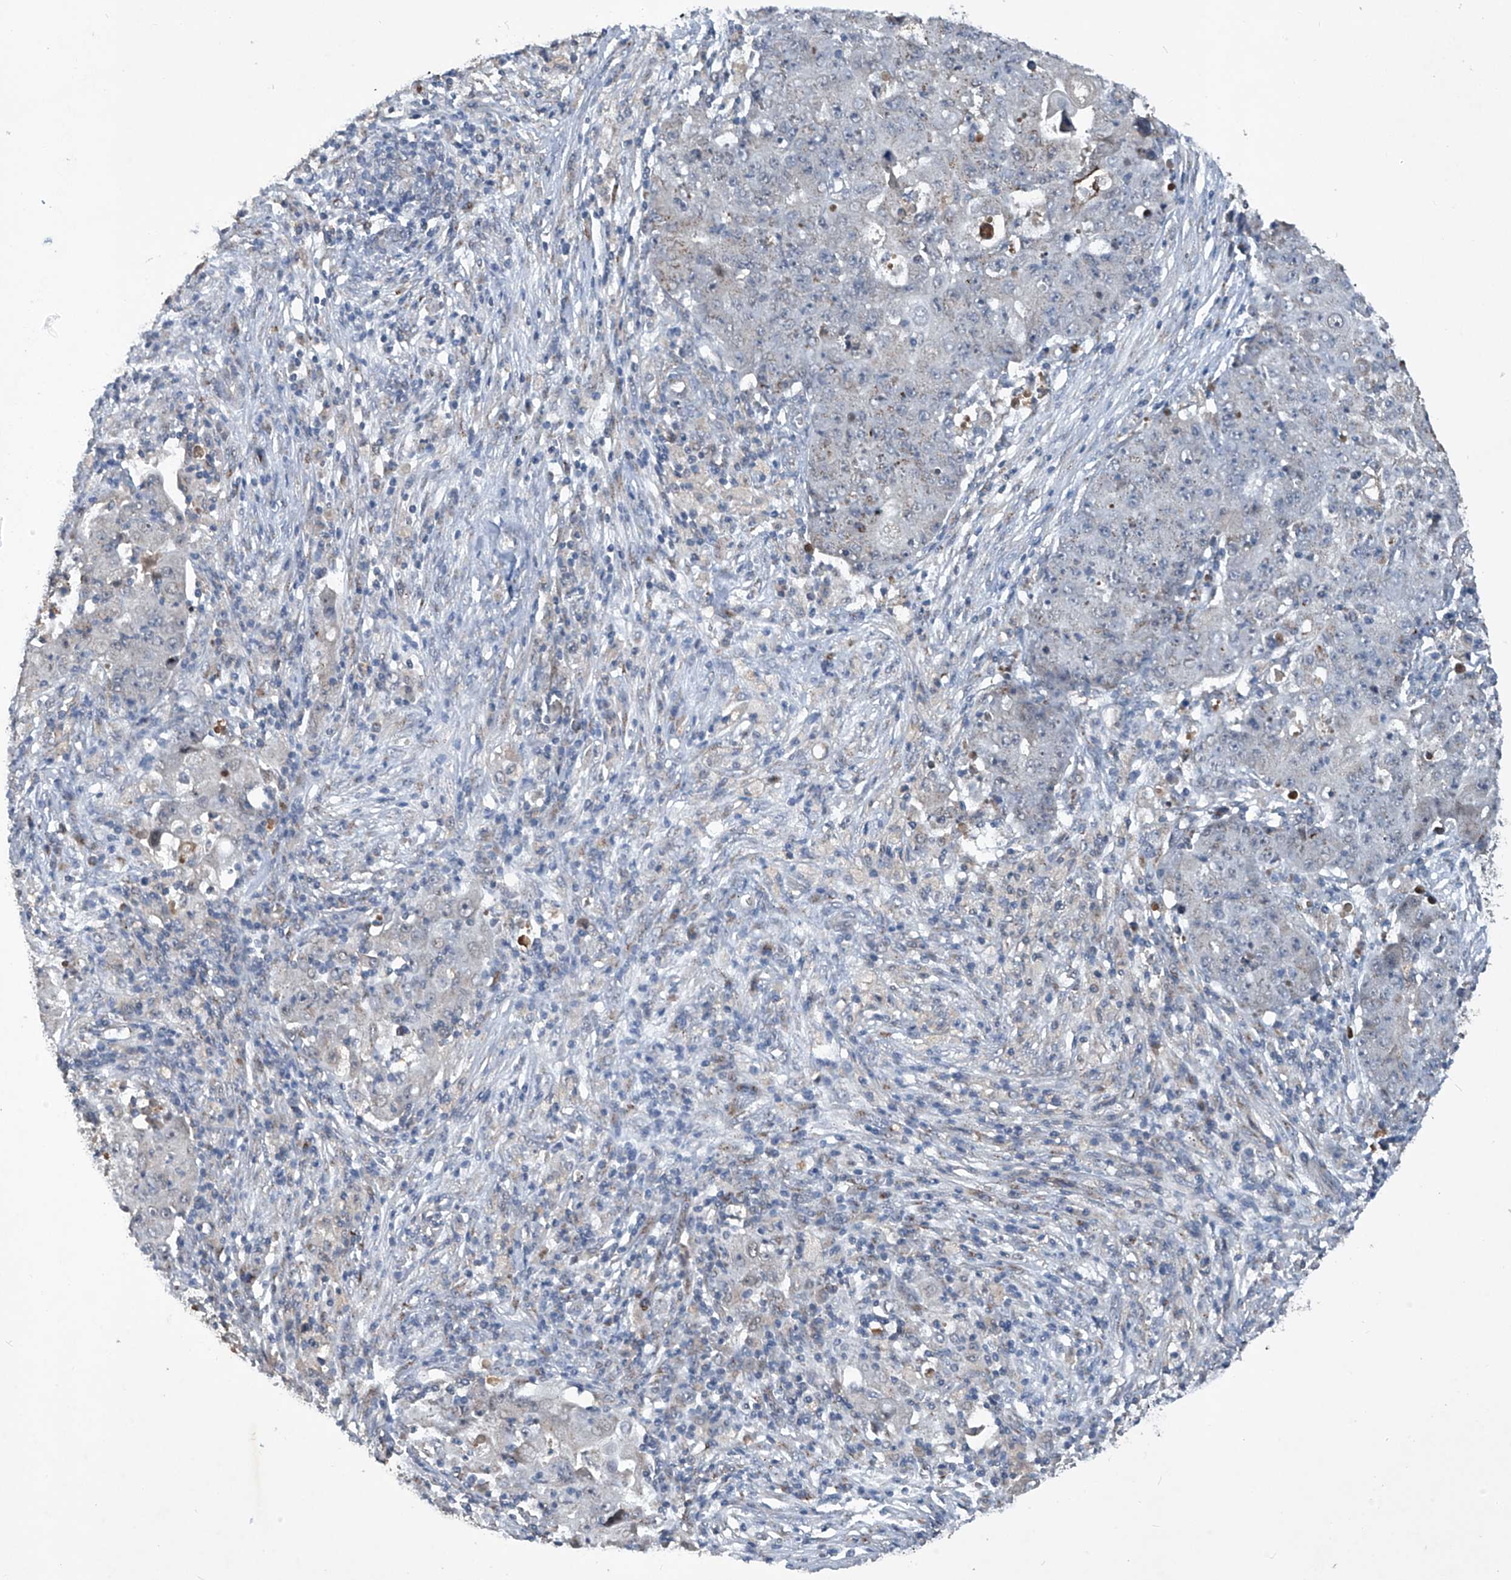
{"staining": {"intensity": "negative", "quantity": "none", "location": "none"}, "tissue": "ovarian cancer", "cell_type": "Tumor cells", "image_type": "cancer", "snomed": [{"axis": "morphology", "description": "Carcinoma, endometroid"}, {"axis": "topography", "description": "Ovary"}], "caption": "Immunohistochemical staining of human ovarian cancer (endometroid carcinoma) shows no significant staining in tumor cells.", "gene": "PCSK5", "patient": {"sex": "female", "age": 42}}